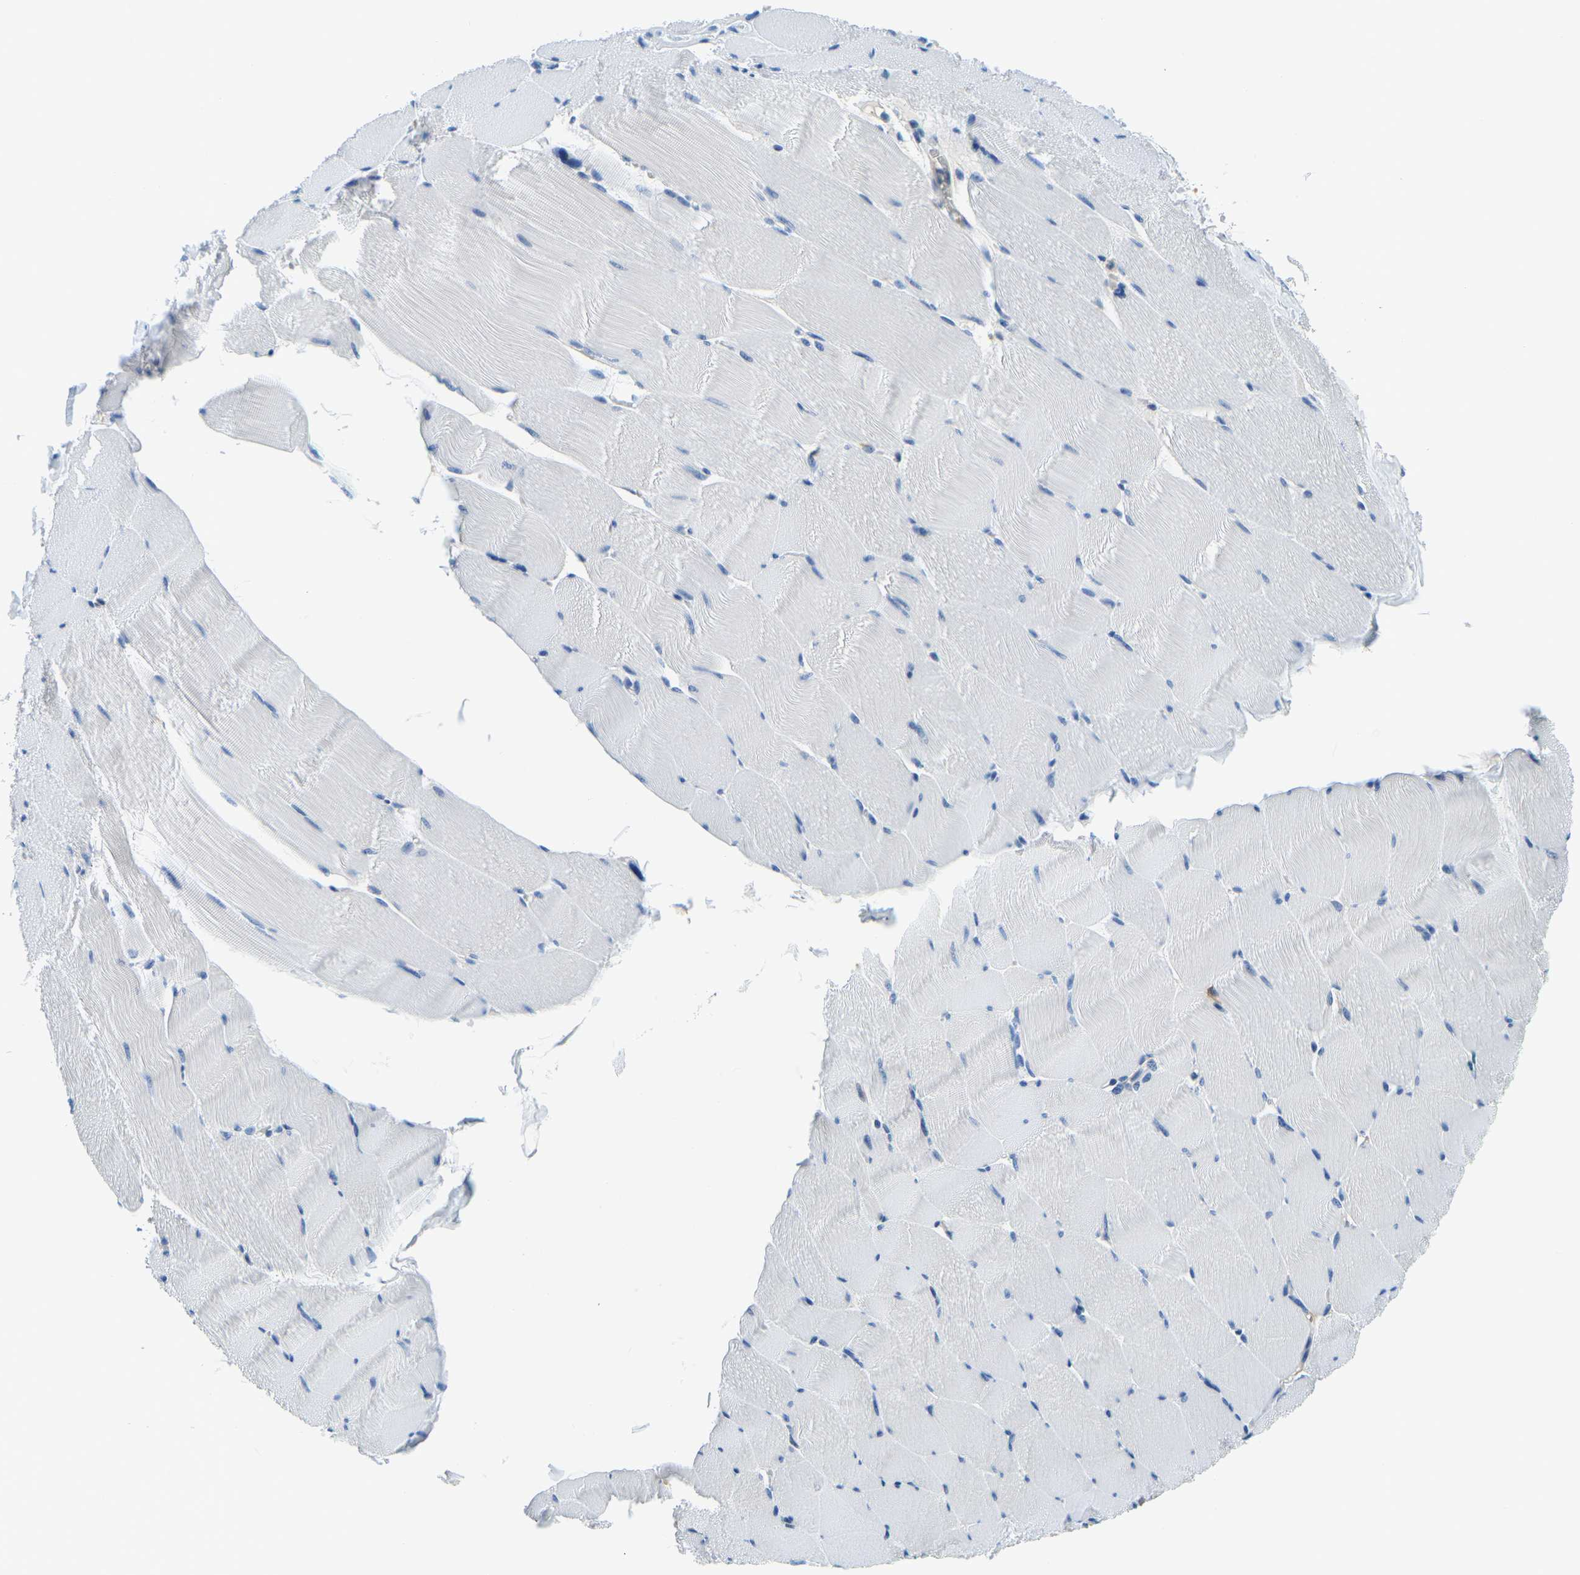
{"staining": {"intensity": "negative", "quantity": "none", "location": "none"}, "tissue": "skeletal muscle", "cell_type": "Myocytes", "image_type": "normal", "snomed": [{"axis": "morphology", "description": "Normal tissue, NOS"}, {"axis": "topography", "description": "Skeletal muscle"}], "caption": "Immunohistochemistry histopathology image of normal skeletal muscle: human skeletal muscle stained with DAB (3,3'-diaminobenzidine) exhibits no significant protein staining in myocytes.", "gene": "RRP1", "patient": {"sex": "male", "age": 62}}